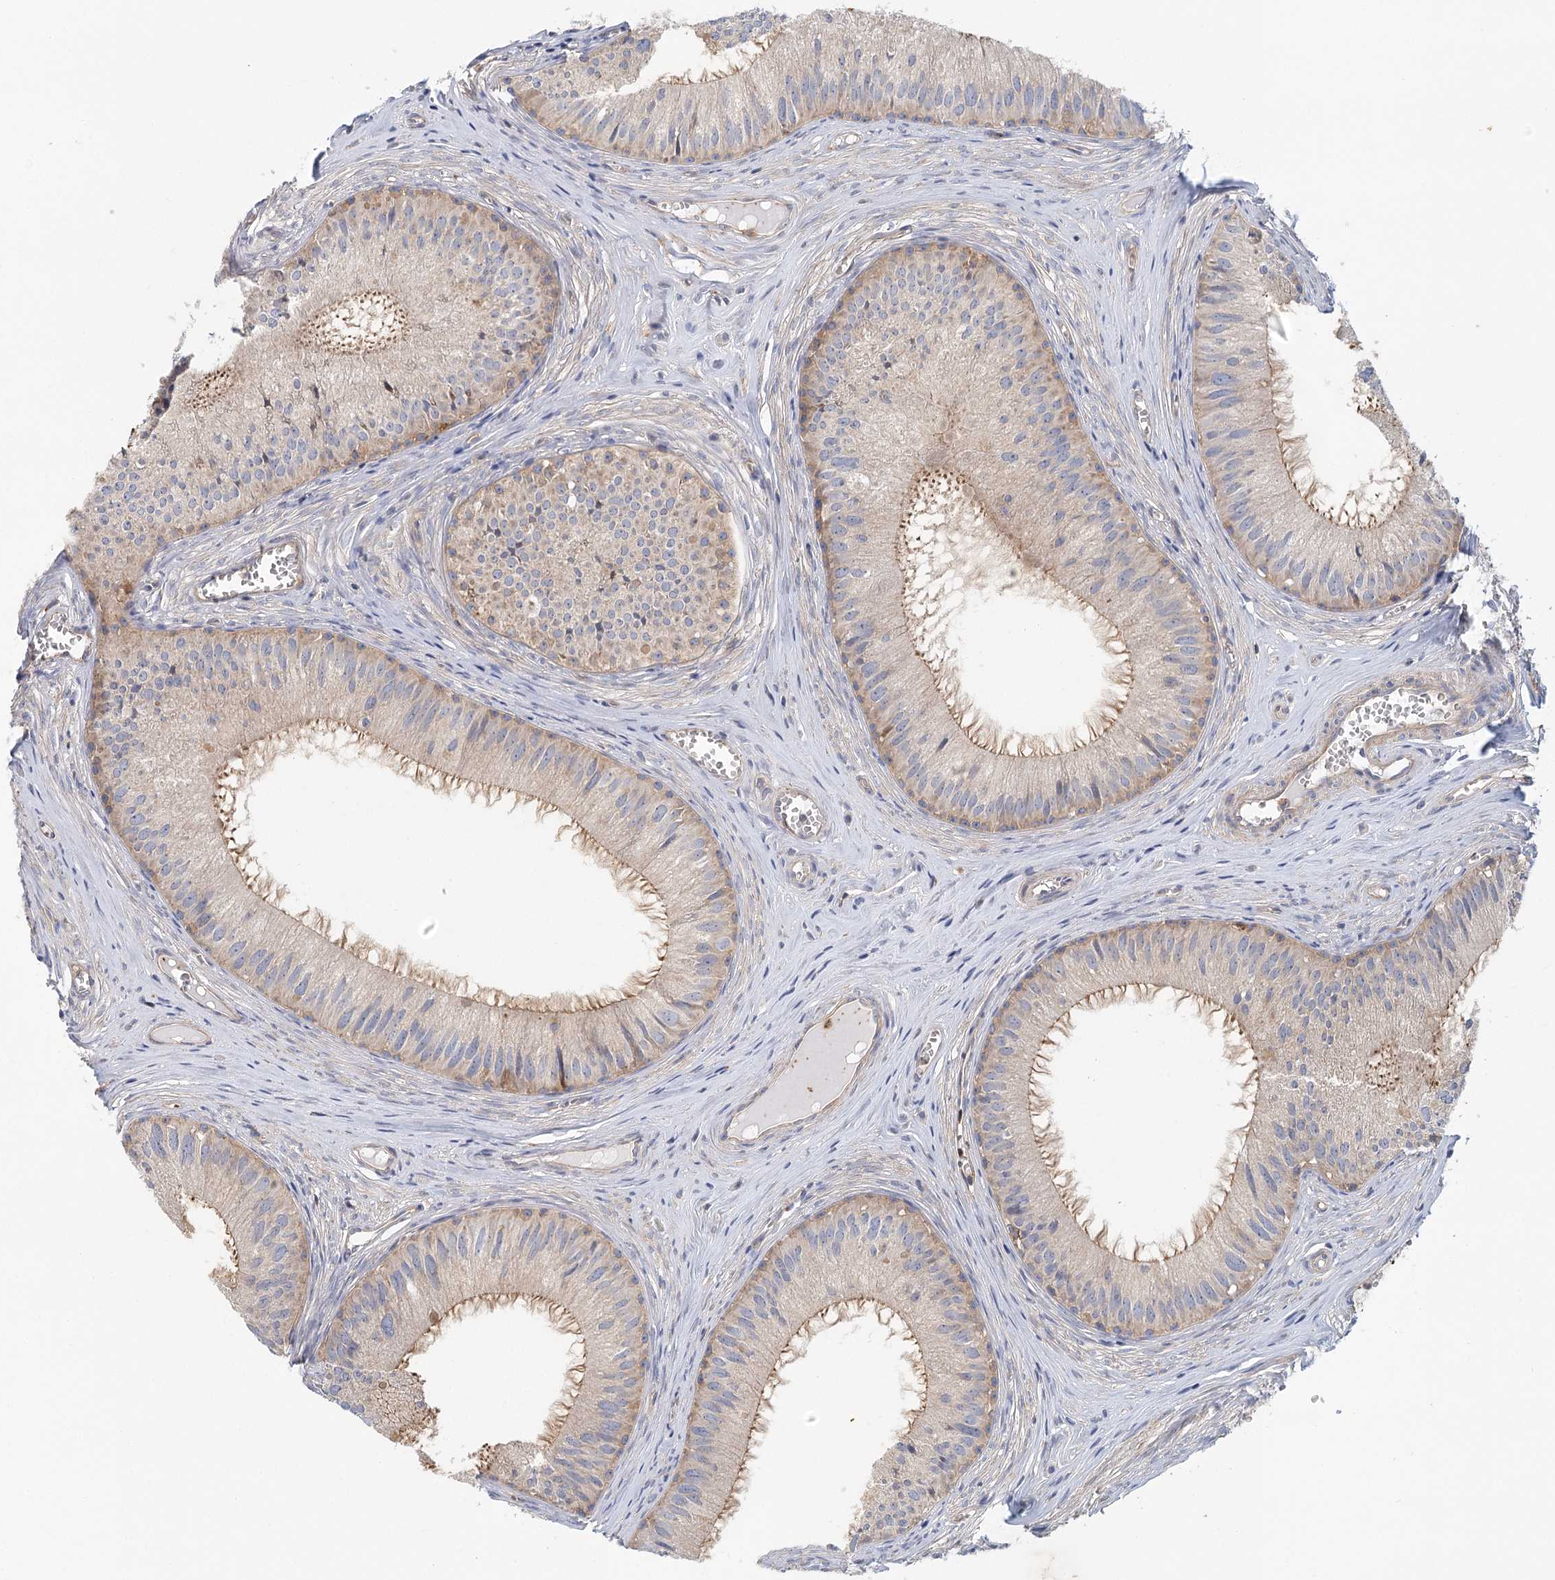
{"staining": {"intensity": "moderate", "quantity": "25%-75%", "location": "cytoplasmic/membranous"}, "tissue": "epididymis", "cell_type": "Glandular cells", "image_type": "normal", "snomed": [{"axis": "morphology", "description": "Normal tissue, NOS"}, {"axis": "topography", "description": "Epididymis"}], "caption": "This is an image of IHC staining of normal epididymis, which shows moderate staining in the cytoplasmic/membranous of glandular cells.", "gene": "UMPS", "patient": {"sex": "male", "age": 36}}